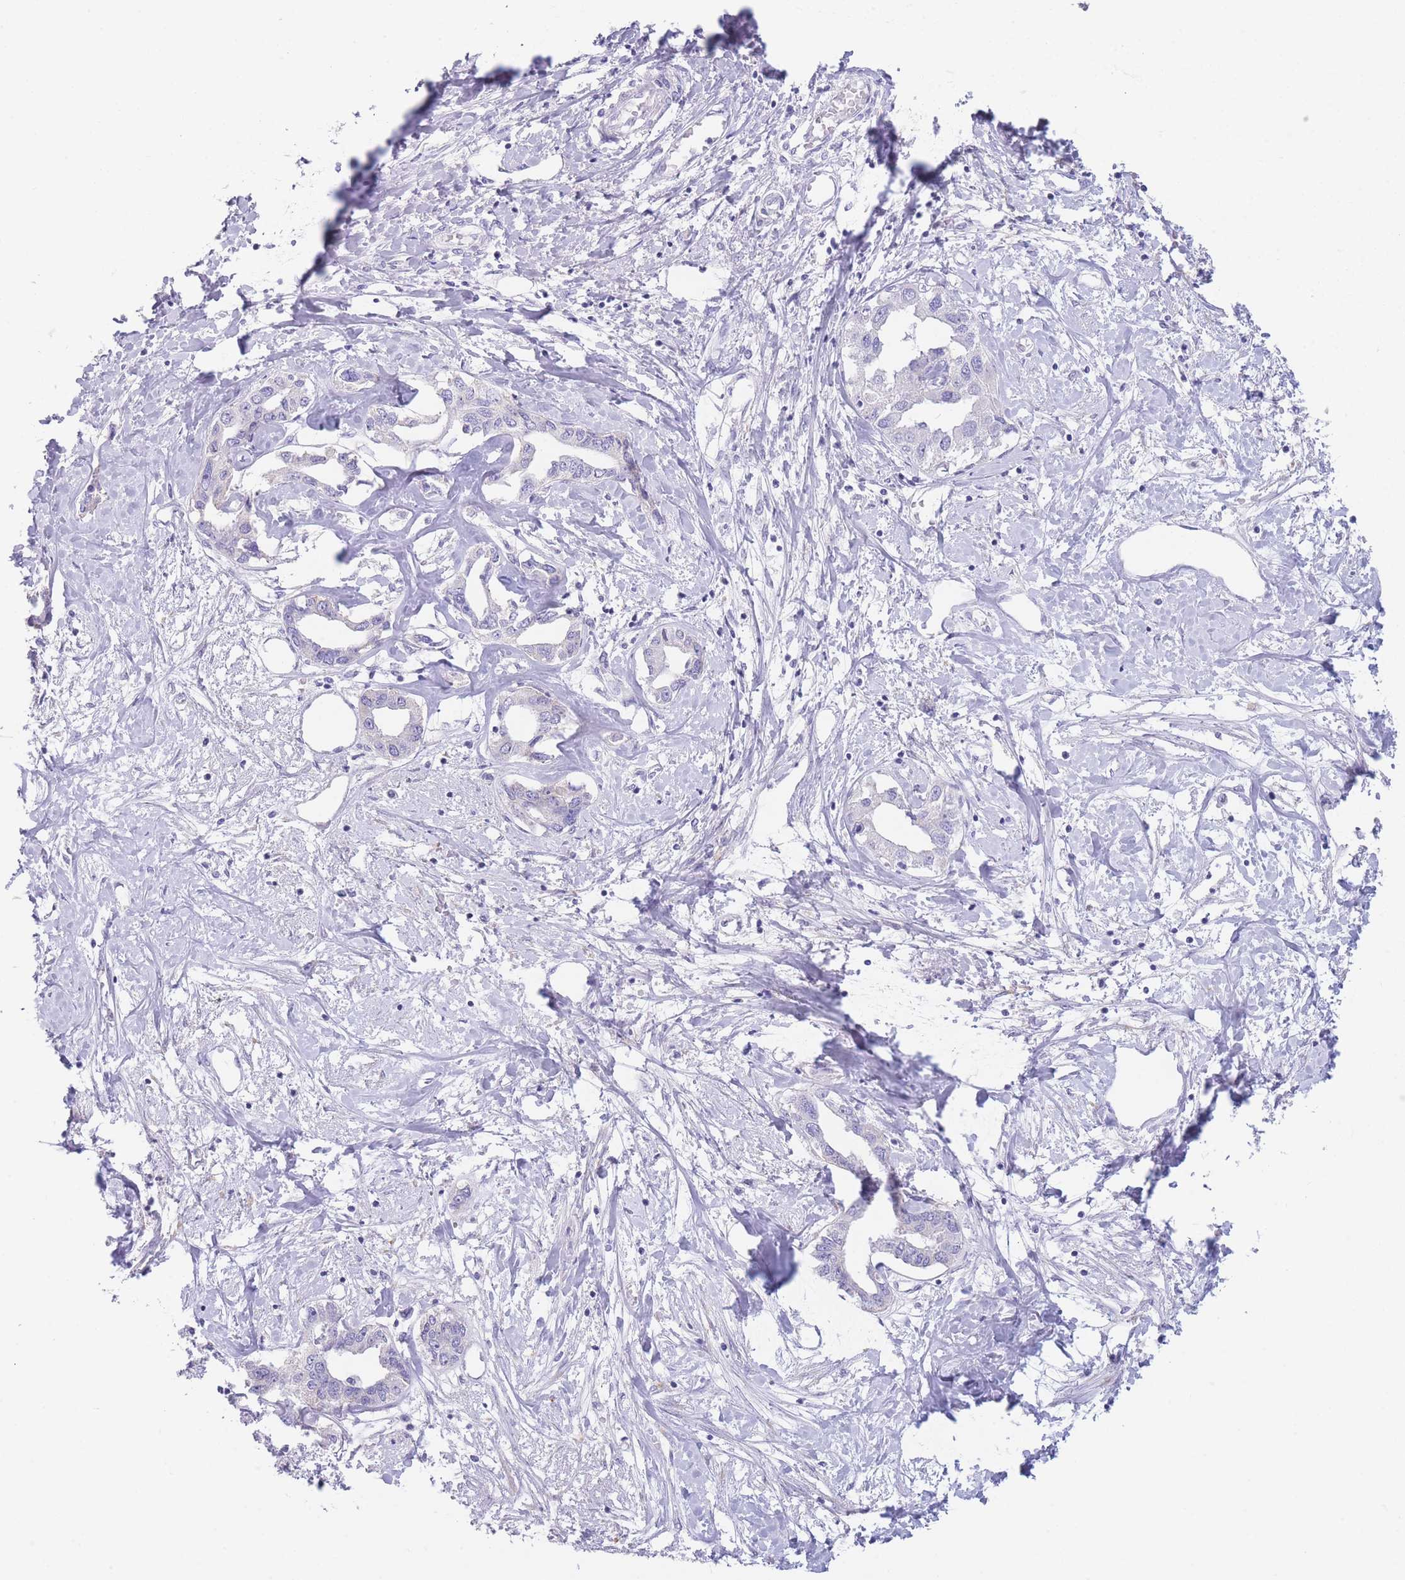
{"staining": {"intensity": "negative", "quantity": "none", "location": "none"}, "tissue": "liver cancer", "cell_type": "Tumor cells", "image_type": "cancer", "snomed": [{"axis": "morphology", "description": "Cholangiocarcinoma"}, {"axis": "topography", "description": "Liver"}], "caption": "Tumor cells are negative for protein expression in human cholangiocarcinoma (liver).", "gene": "ZNF627", "patient": {"sex": "male", "age": 59}}